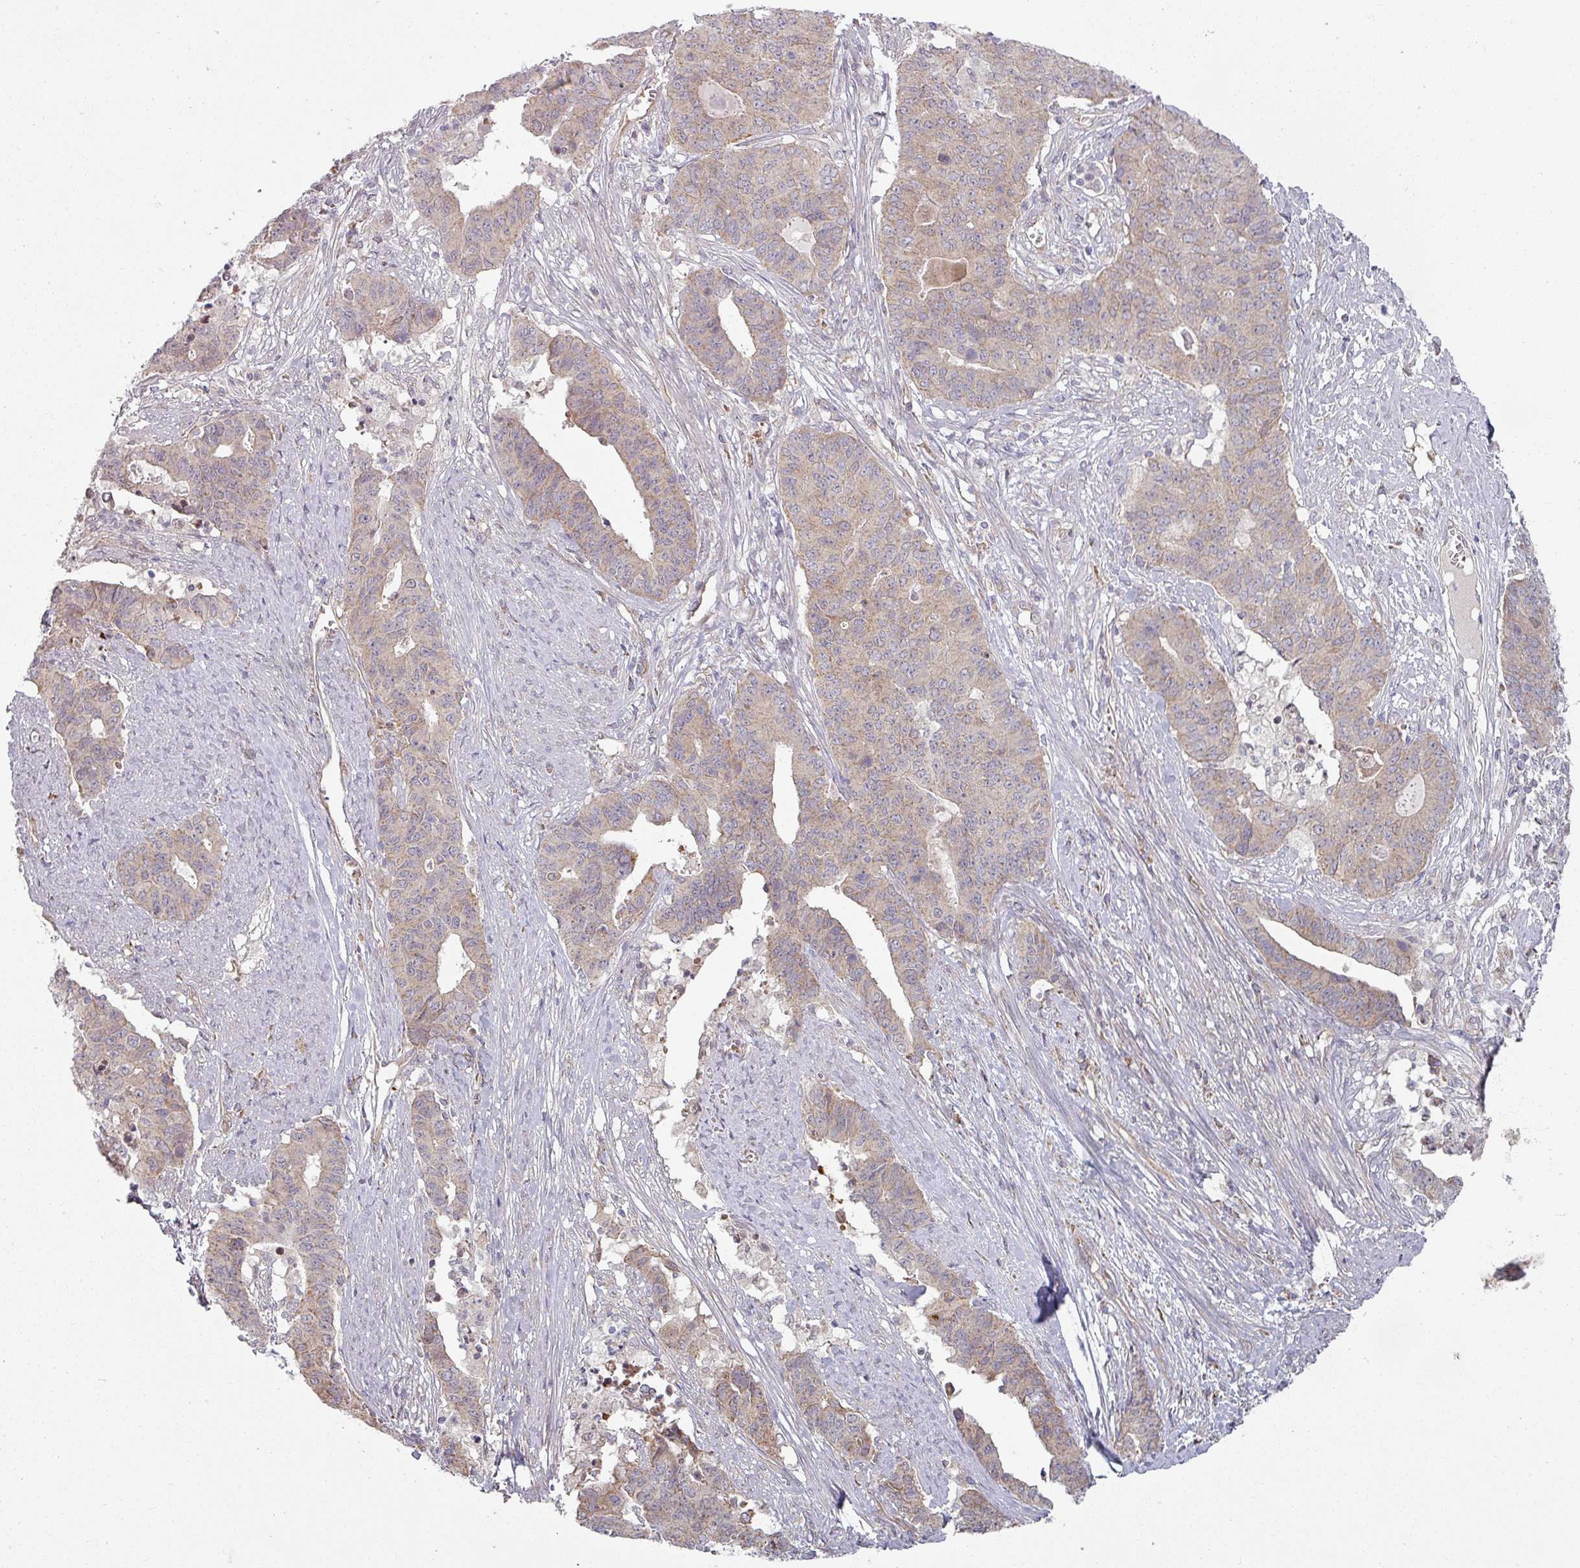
{"staining": {"intensity": "weak", "quantity": "25%-75%", "location": "cytoplasmic/membranous"}, "tissue": "endometrial cancer", "cell_type": "Tumor cells", "image_type": "cancer", "snomed": [{"axis": "morphology", "description": "Adenocarcinoma, NOS"}, {"axis": "topography", "description": "Endometrium"}], "caption": "Immunohistochemistry (DAB (3,3'-diaminobenzidine)) staining of human endometrial adenocarcinoma reveals weak cytoplasmic/membranous protein staining in approximately 25%-75% of tumor cells. (brown staining indicates protein expression, while blue staining denotes nuclei).", "gene": "PLEKHJ1", "patient": {"sex": "female", "age": 59}}